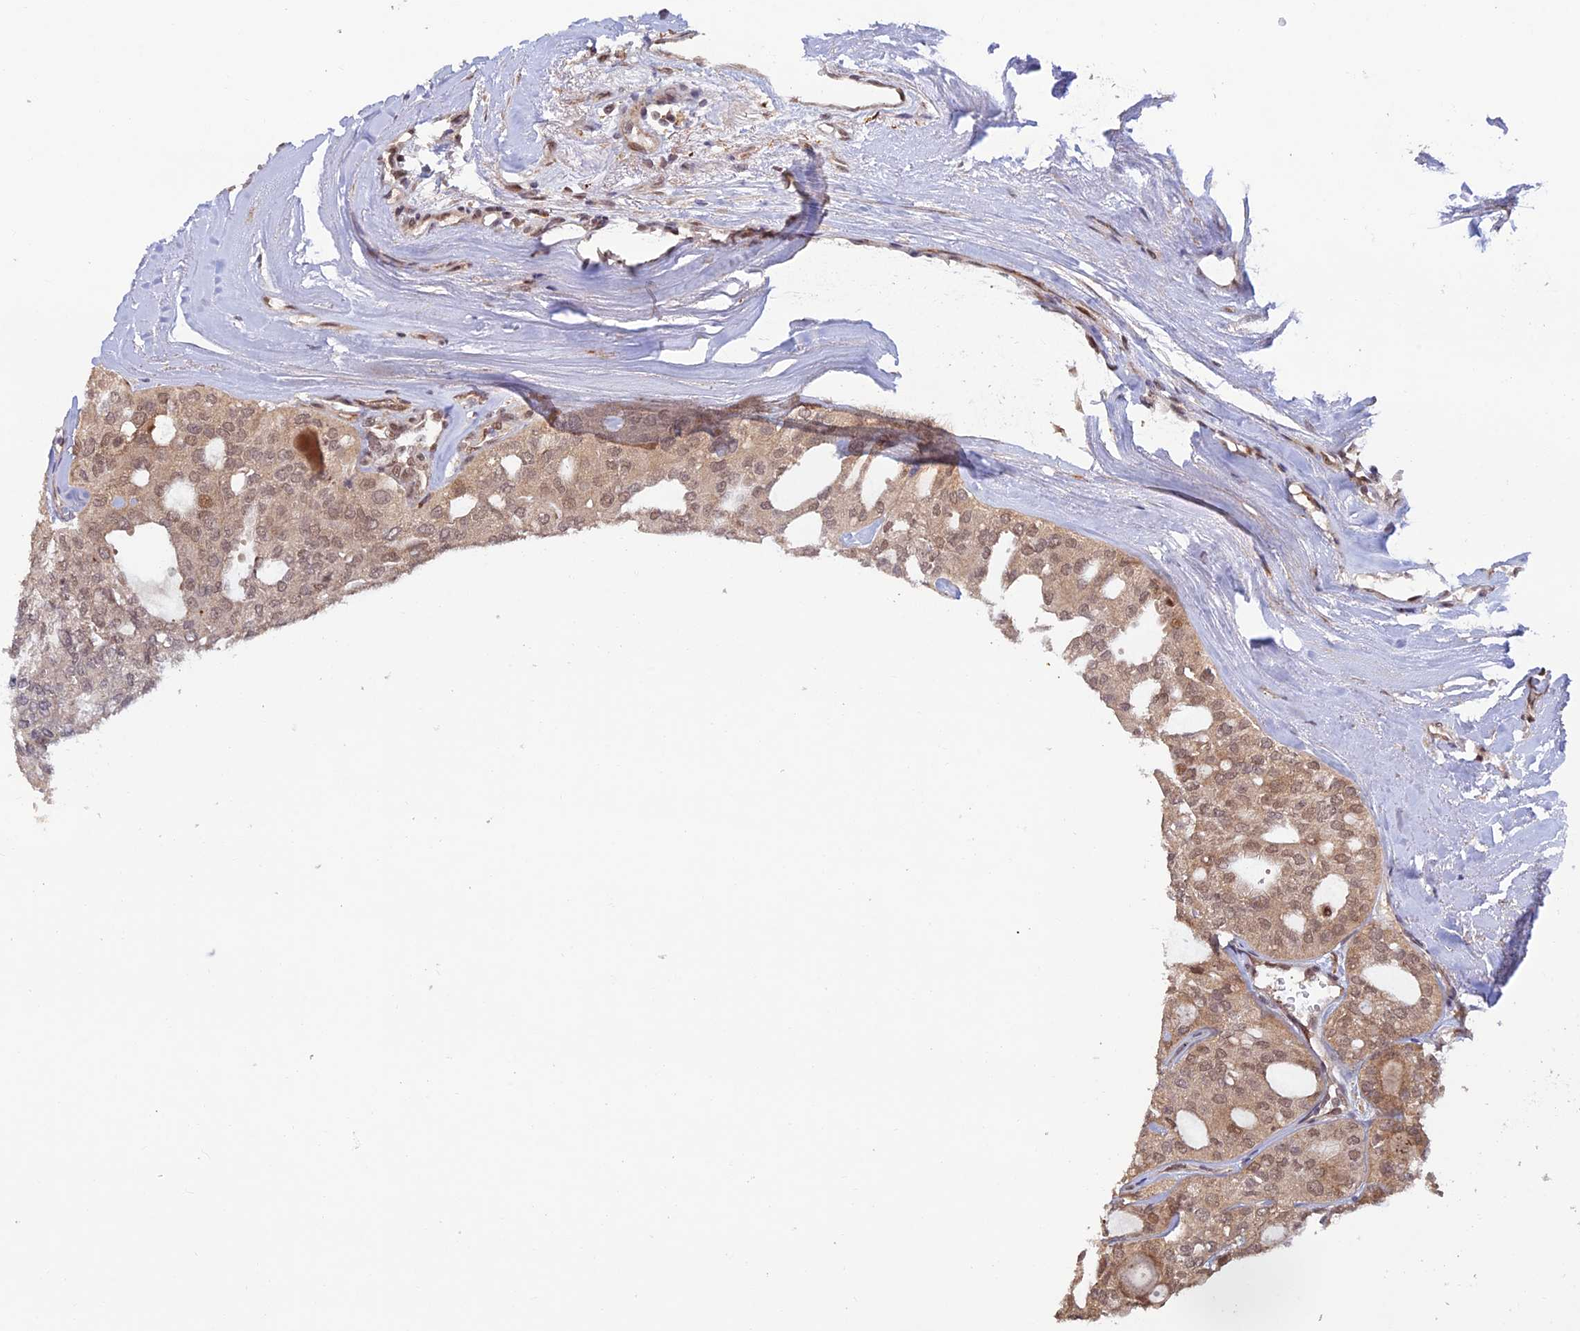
{"staining": {"intensity": "weak", "quantity": ">75%", "location": "cytoplasmic/membranous,nuclear"}, "tissue": "thyroid cancer", "cell_type": "Tumor cells", "image_type": "cancer", "snomed": [{"axis": "morphology", "description": "Follicular adenoma carcinoma, NOS"}, {"axis": "topography", "description": "Thyroid gland"}], "caption": "Protein analysis of thyroid cancer (follicular adenoma carcinoma) tissue shows weak cytoplasmic/membranous and nuclear staining in about >75% of tumor cells. (DAB (3,3'-diaminobenzidine) IHC, brown staining for protein, blue staining for nuclei).", "gene": "ZNF565", "patient": {"sex": "male", "age": 75}}